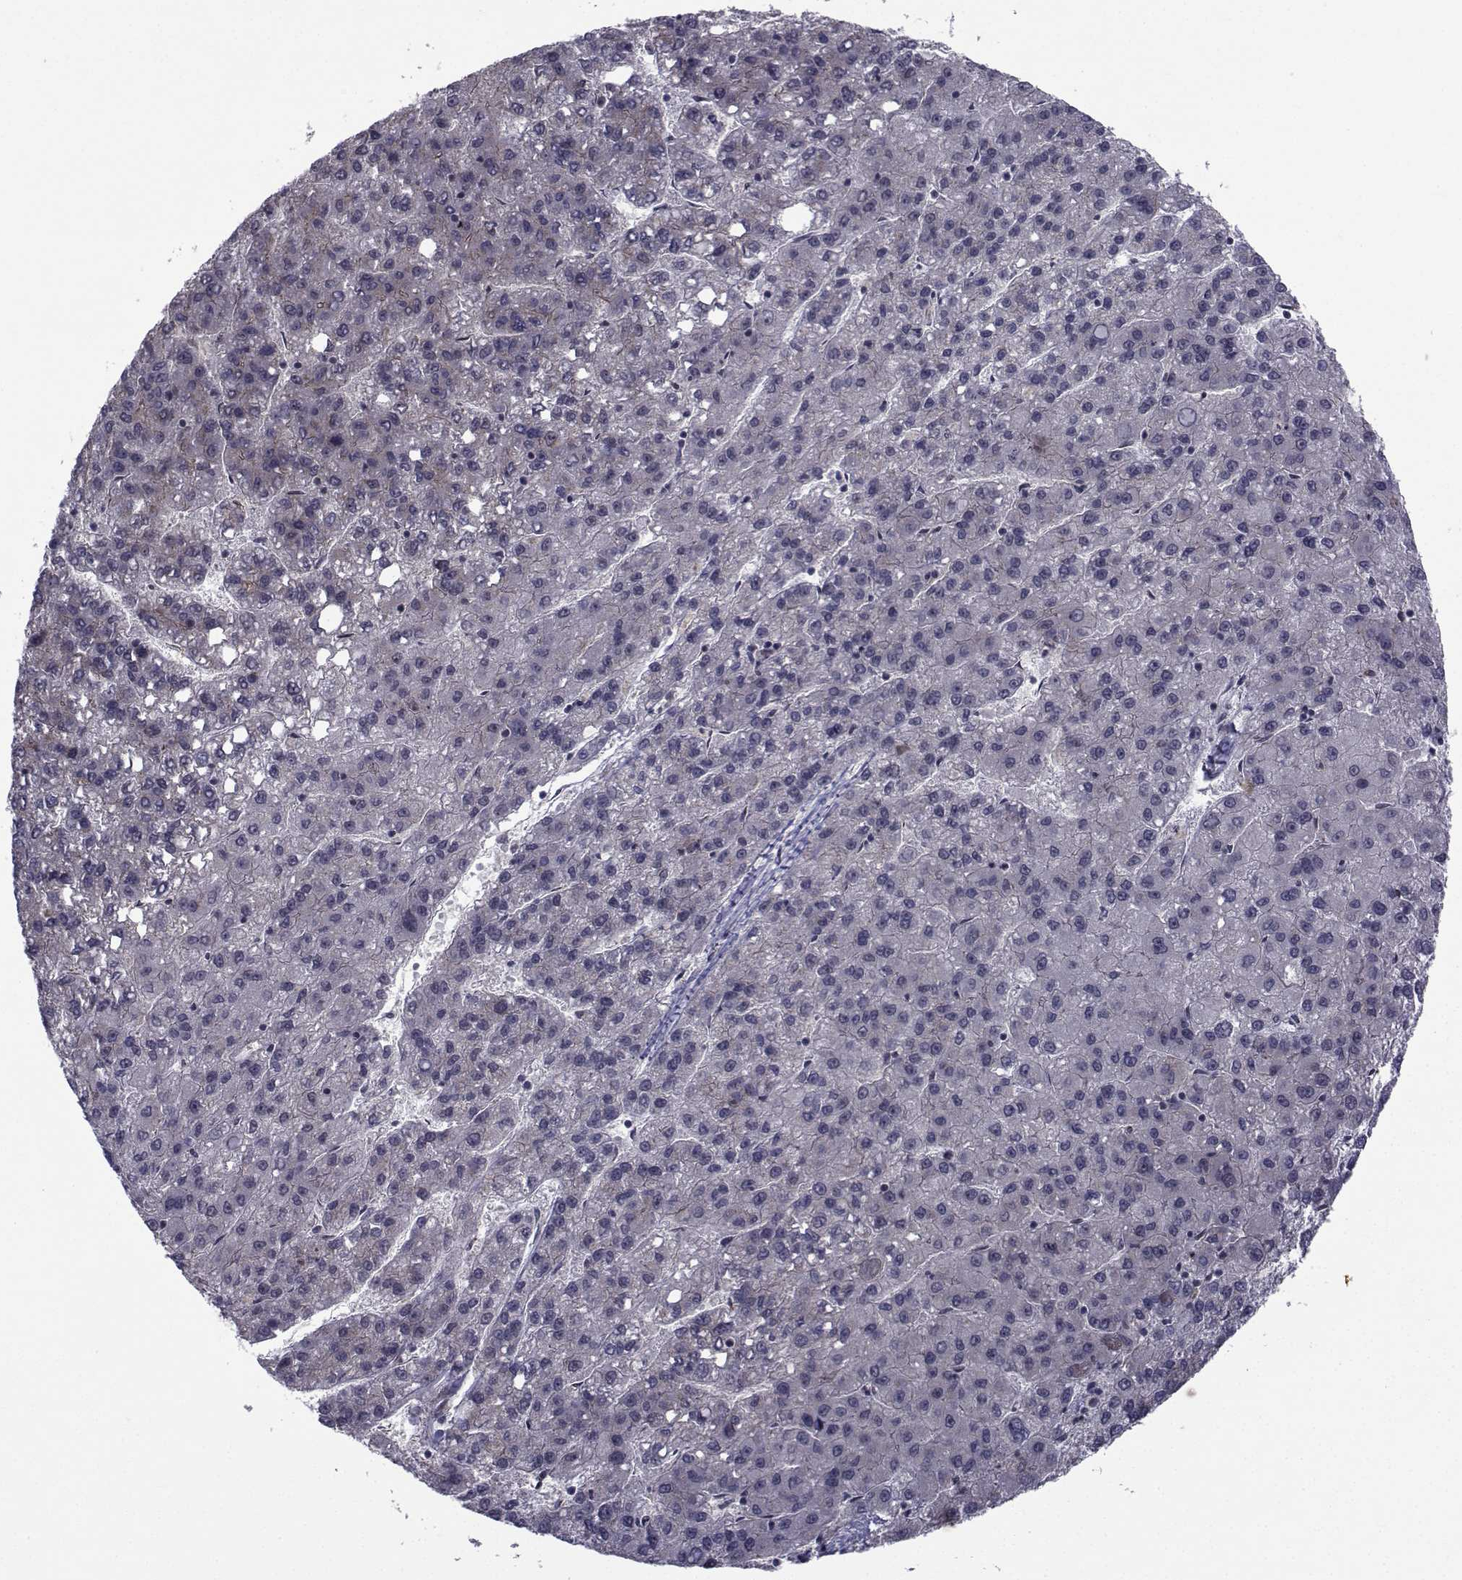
{"staining": {"intensity": "negative", "quantity": "none", "location": "none"}, "tissue": "liver cancer", "cell_type": "Tumor cells", "image_type": "cancer", "snomed": [{"axis": "morphology", "description": "Carcinoma, Hepatocellular, NOS"}, {"axis": "topography", "description": "Liver"}], "caption": "This is an IHC image of liver cancer (hepatocellular carcinoma). There is no expression in tumor cells.", "gene": "ATP6V1C2", "patient": {"sex": "female", "age": 82}}